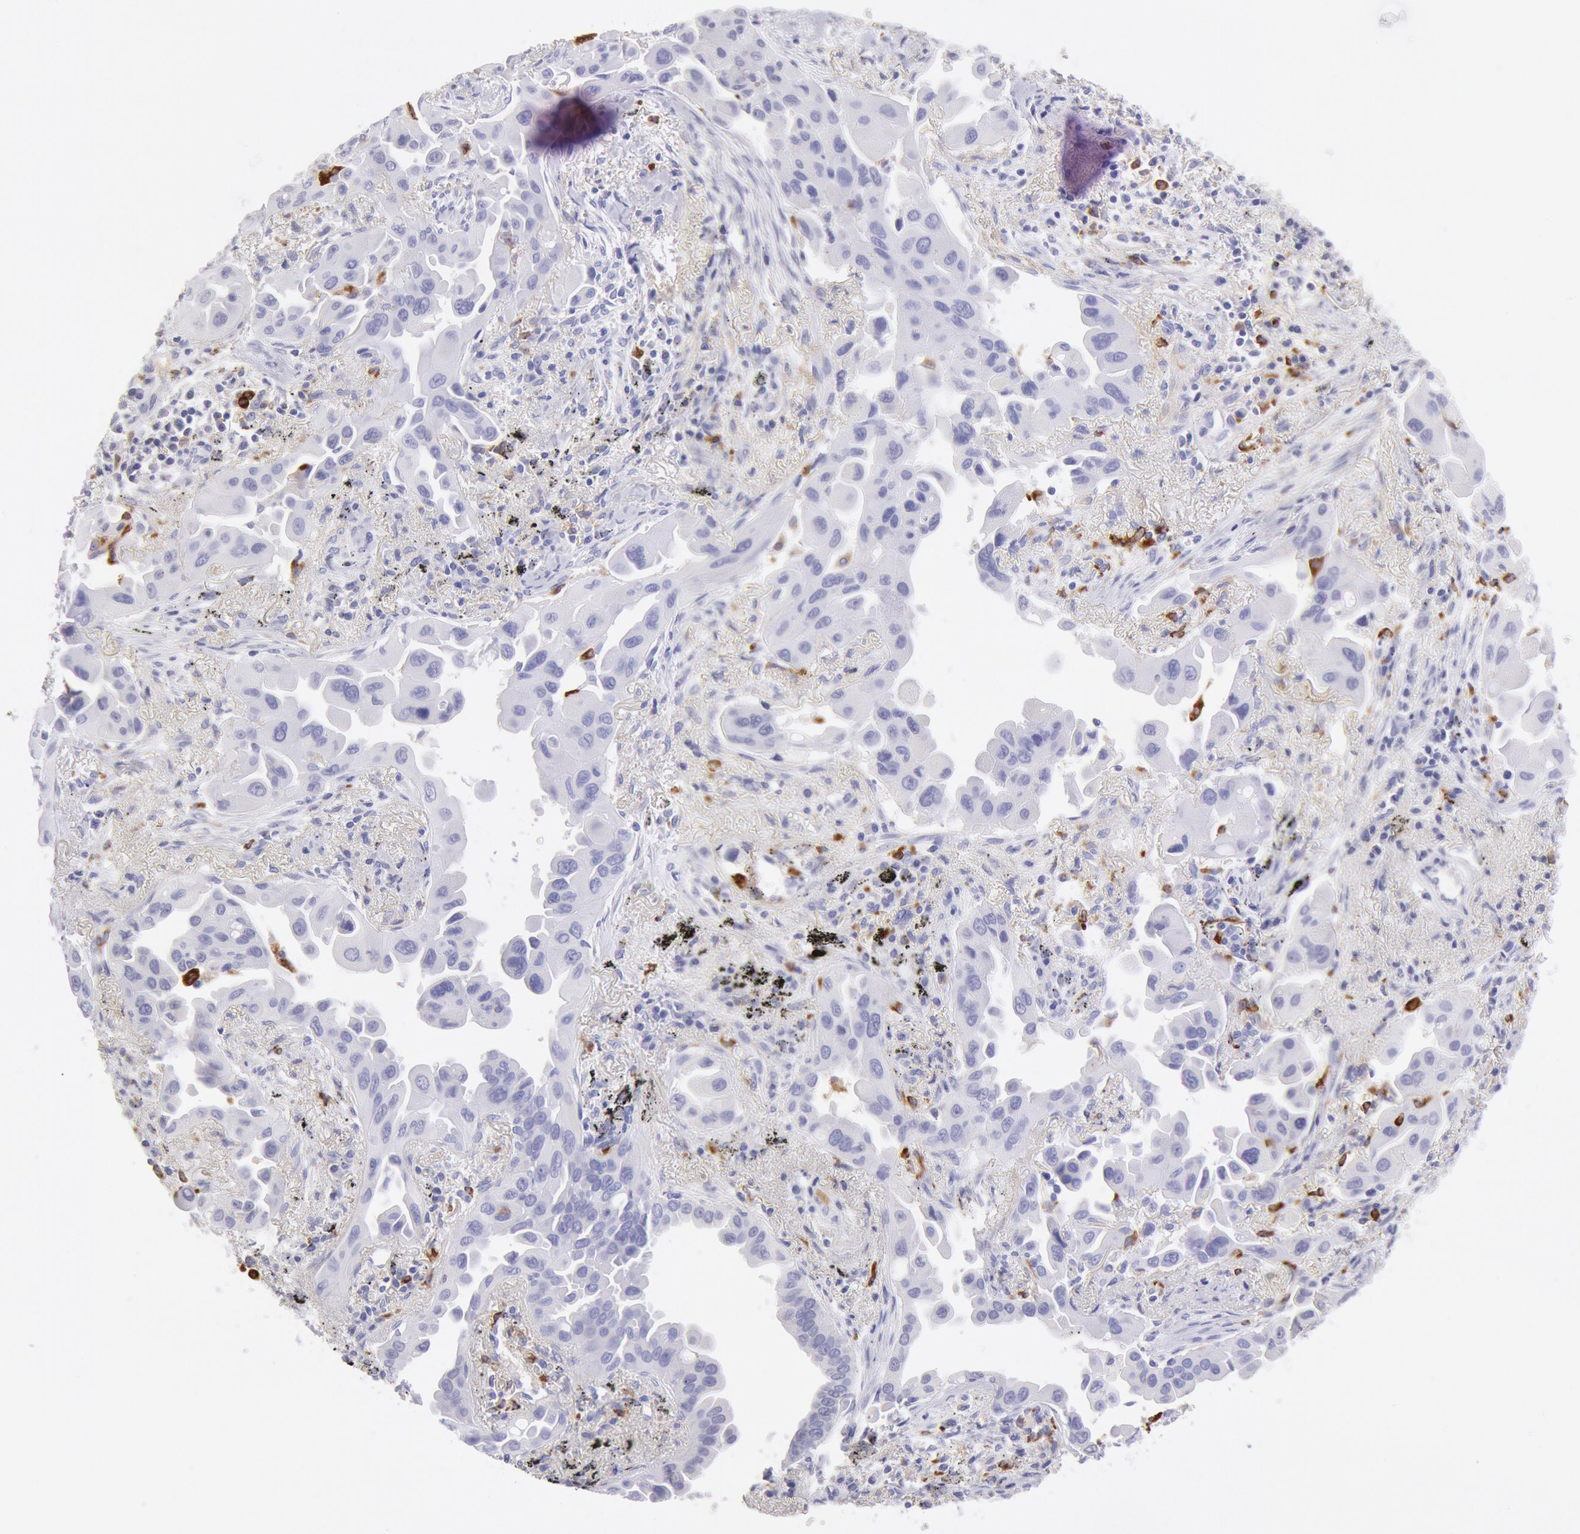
{"staining": {"intensity": "negative", "quantity": "none", "location": "none"}, "tissue": "lung cancer", "cell_type": "Tumor cells", "image_type": "cancer", "snomed": [{"axis": "morphology", "description": "Adenocarcinoma, NOS"}, {"axis": "topography", "description": "Lung"}], "caption": "IHC of lung cancer shows no positivity in tumor cells.", "gene": "FCN1", "patient": {"sex": "male", "age": 68}}